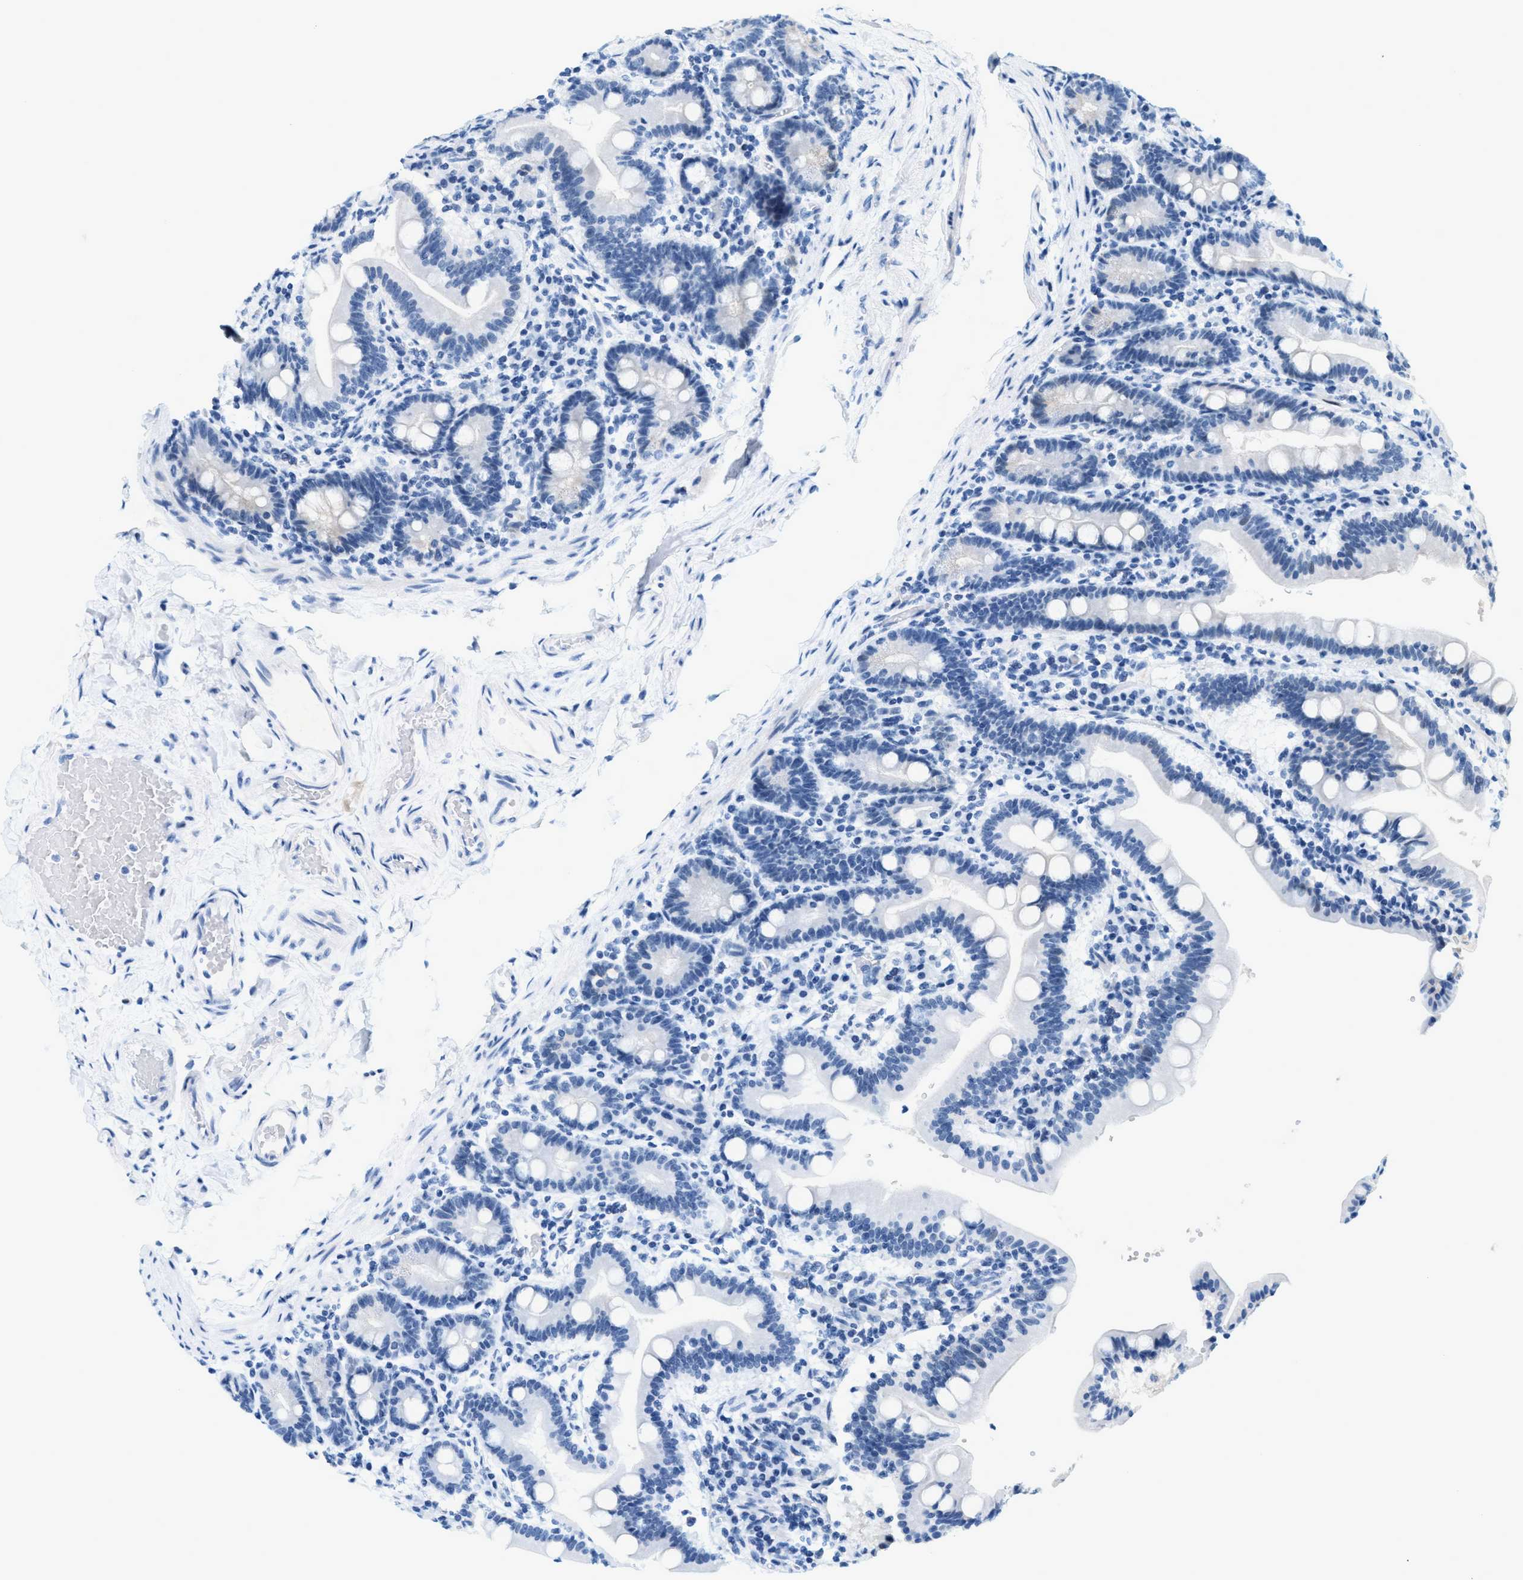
{"staining": {"intensity": "negative", "quantity": "none", "location": "none"}, "tissue": "duodenum", "cell_type": "Glandular cells", "image_type": "normal", "snomed": [{"axis": "morphology", "description": "Normal tissue, NOS"}, {"axis": "topography", "description": "Duodenum"}], "caption": "Glandular cells show no significant protein positivity in unremarkable duodenum. (DAB immunohistochemistry visualized using brightfield microscopy, high magnification).", "gene": "CYP4X1", "patient": {"sex": "male", "age": 54}}